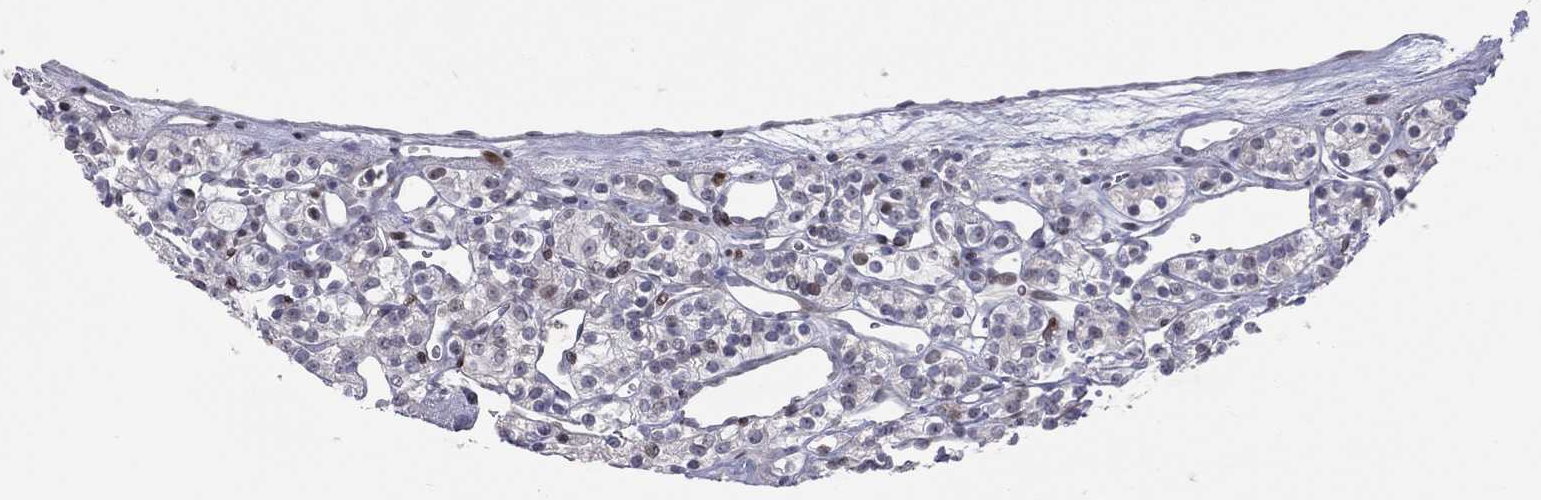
{"staining": {"intensity": "moderate", "quantity": "<25%", "location": "nuclear"}, "tissue": "renal cancer", "cell_type": "Tumor cells", "image_type": "cancer", "snomed": [{"axis": "morphology", "description": "Adenocarcinoma, NOS"}, {"axis": "topography", "description": "Kidney"}], "caption": "Renal adenocarcinoma tissue shows moderate nuclear positivity in approximately <25% of tumor cells, visualized by immunohistochemistry.", "gene": "DBF4B", "patient": {"sex": "male", "age": 77}}